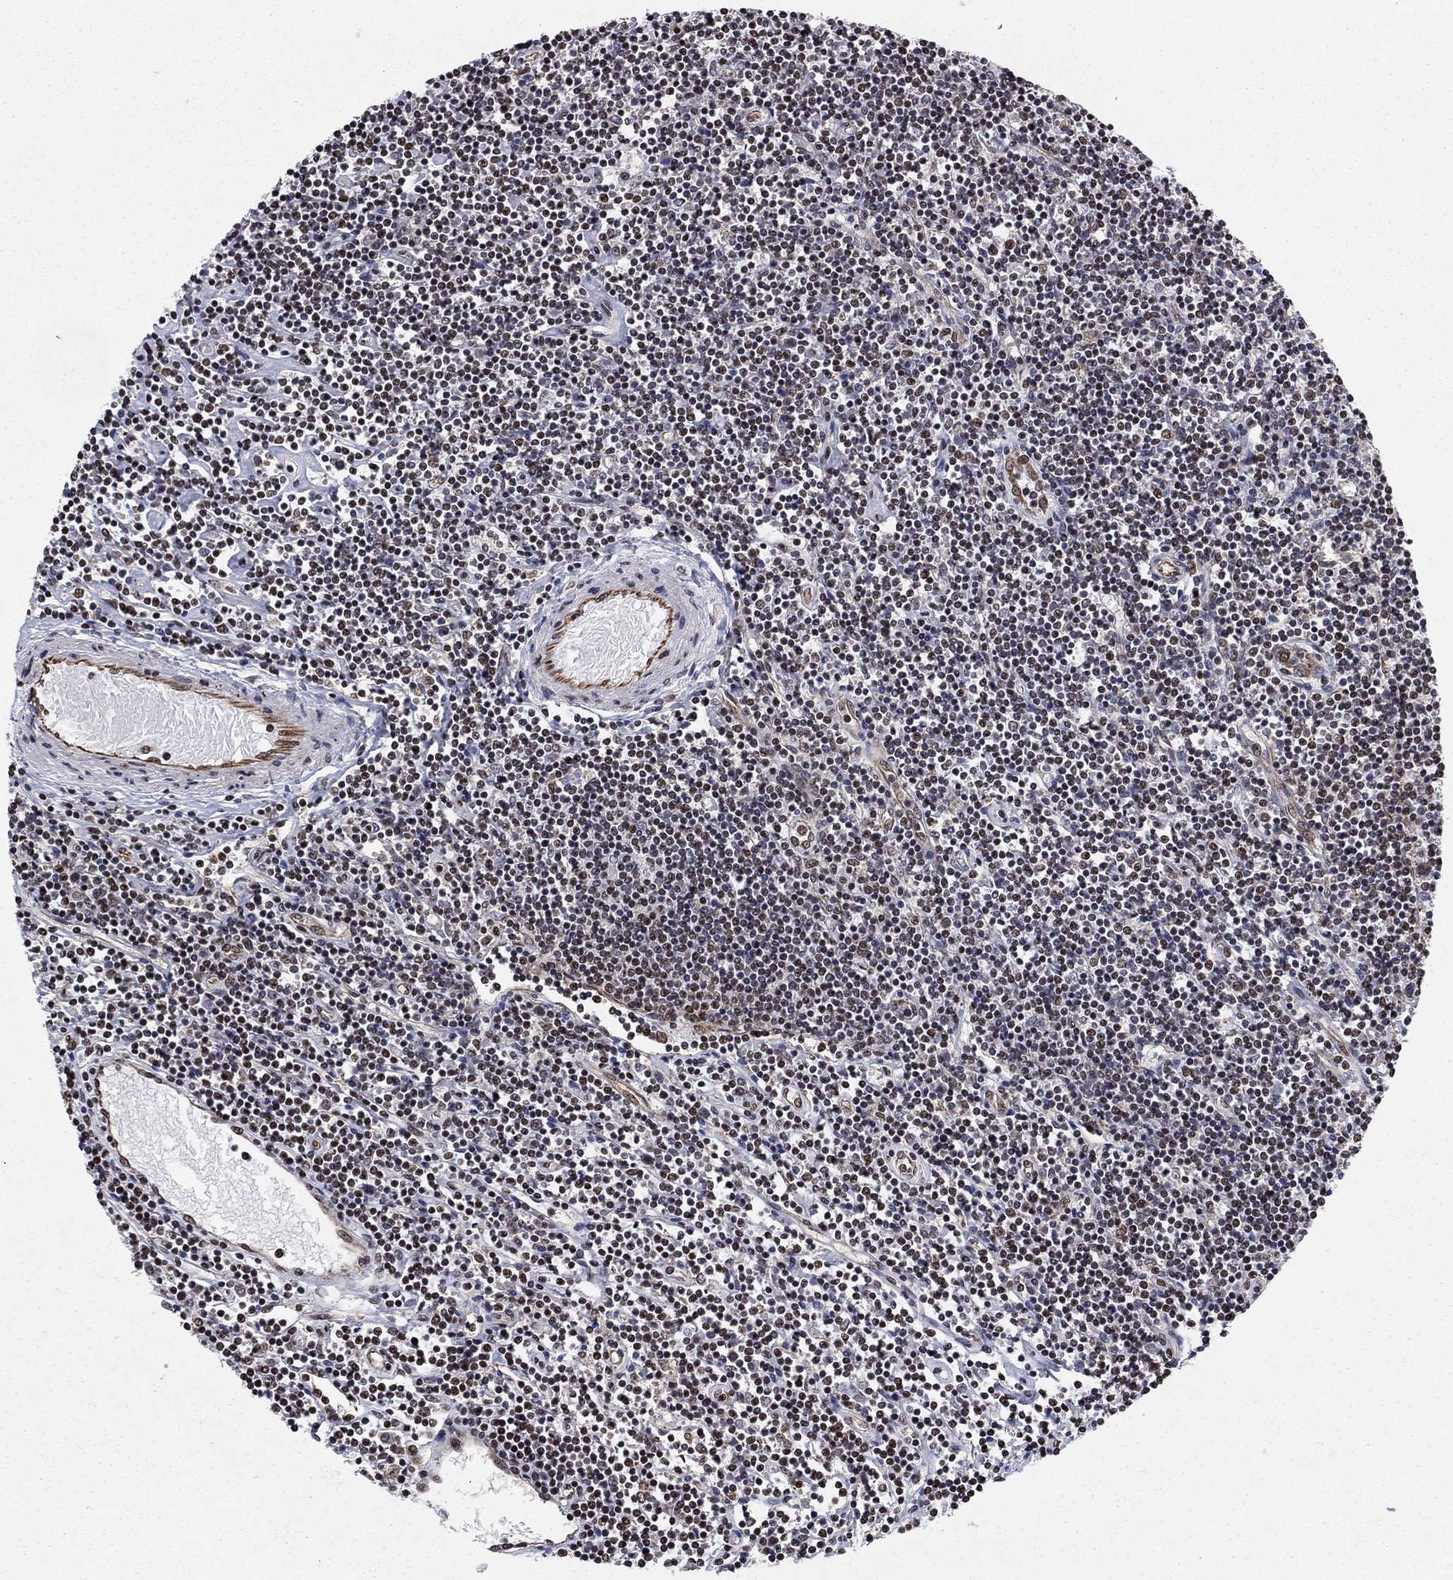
{"staining": {"intensity": "weak", "quantity": ">75%", "location": "nuclear"}, "tissue": "lymphoma", "cell_type": "Tumor cells", "image_type": "cancer", "snomed": [{"axis": "morphology", "description": "Hodgkin's disease, NOS"}, {"axis": "topography", "description": "Lymph node"}], "caption": "The photomicrograph reveals immunohistochemical staining of lymphoma. There is weak nuclear positivity is seen in approximately >75% of tumor cells.", "gene": "N4BP2", "patient": {"sex": "male", "age": 40}}